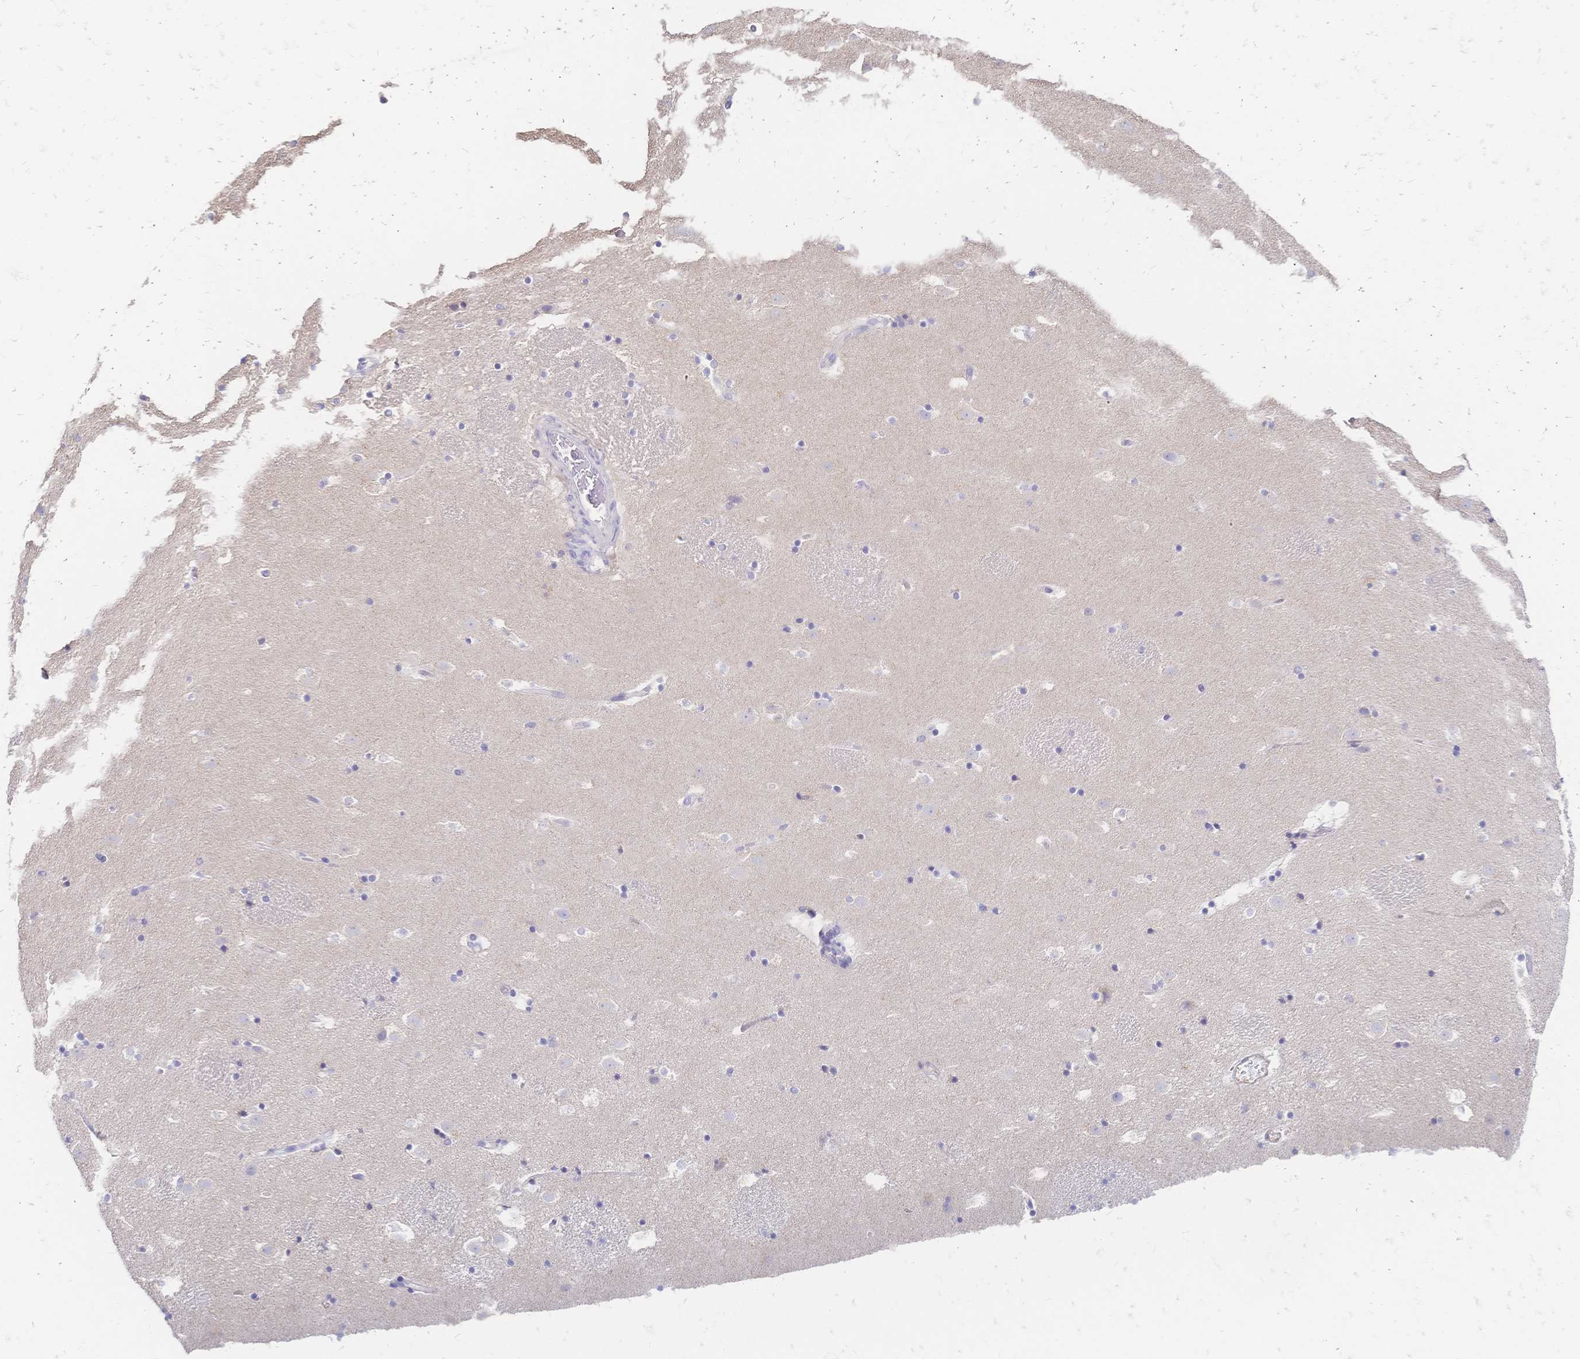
{"staining": {"intensity": "negative", "quantity": "none", "location": "none"}, "tissue": "caudate", "cell_type": "Glial cells", "image_type": "normal", "snomed": [{"axis": "morphology", "description": "Normal tissue, NOS"}, {"axis": "topography", "description": "Lateral ventricle wall"}], "caption": "The histopathology image demonstrates no staining of glial cells in normal caudate. (DAB (3,3'-diaminobenzidine) IHC visualized using brightfield microscopy, high magnification).", "gene": "VWC2L", "patient": {"sex": "male", "age": 37}}